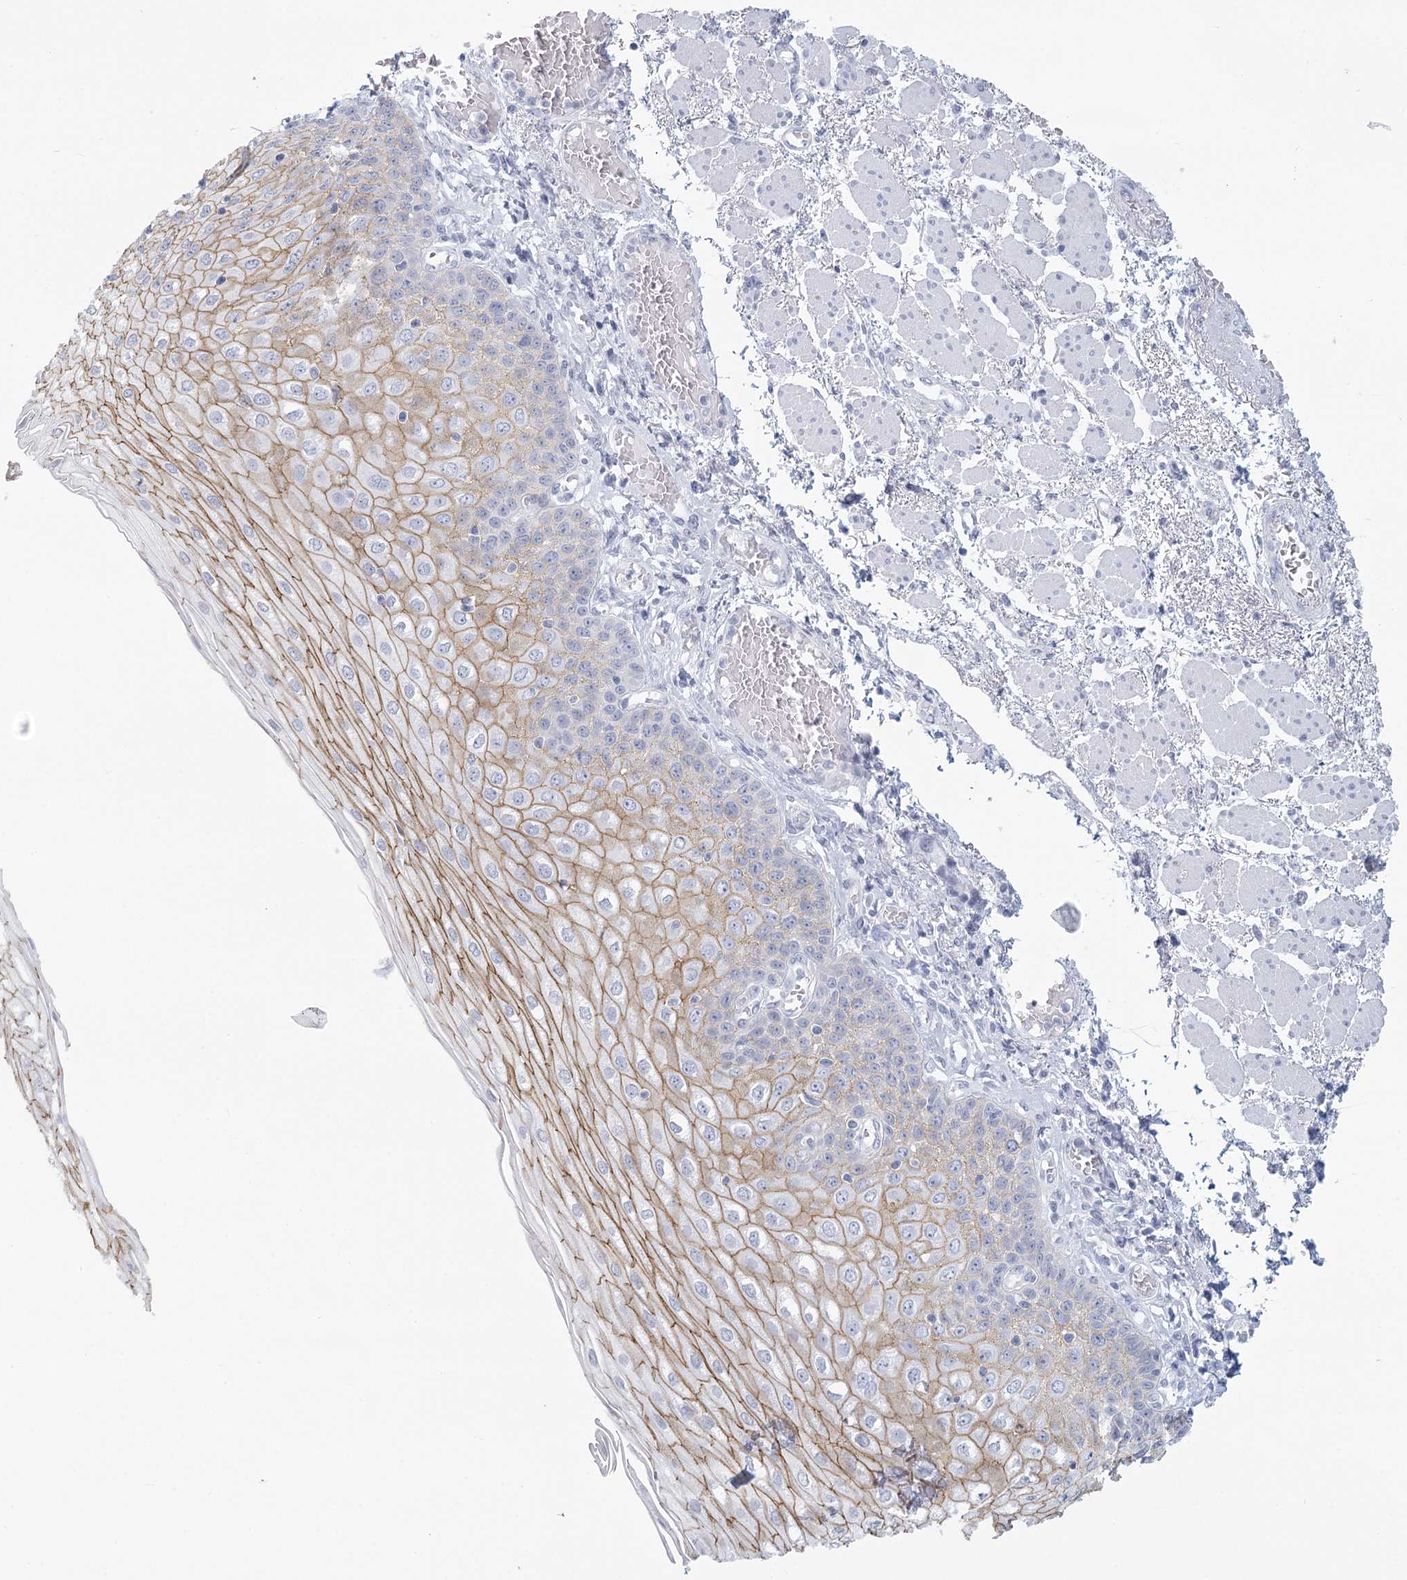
{"staining": {"intensity": "moderate", "quantity": "25%-75%", "location": "cytoplasmic/membranous"}, "tissue": "esophagus", "cell_type": "Squamous epithelial cells", "image_type": "normal", "snomed": [{"axis": "morphology", "description": "Normal tissue, NOS"}, {"axis": "topography", "description": "Esophagus"}], "caption": "A high-resolution photomicrograph shows IHC staining of unremarkable esophagus, which demonstrates moderate cytoplasmic/membranous staining in approximately 25%-75% of squamous epithelial cells. Nuclei are stained in blue.", "gene": "WNT8B", "patient": {"sex": "male", "age": 81}}